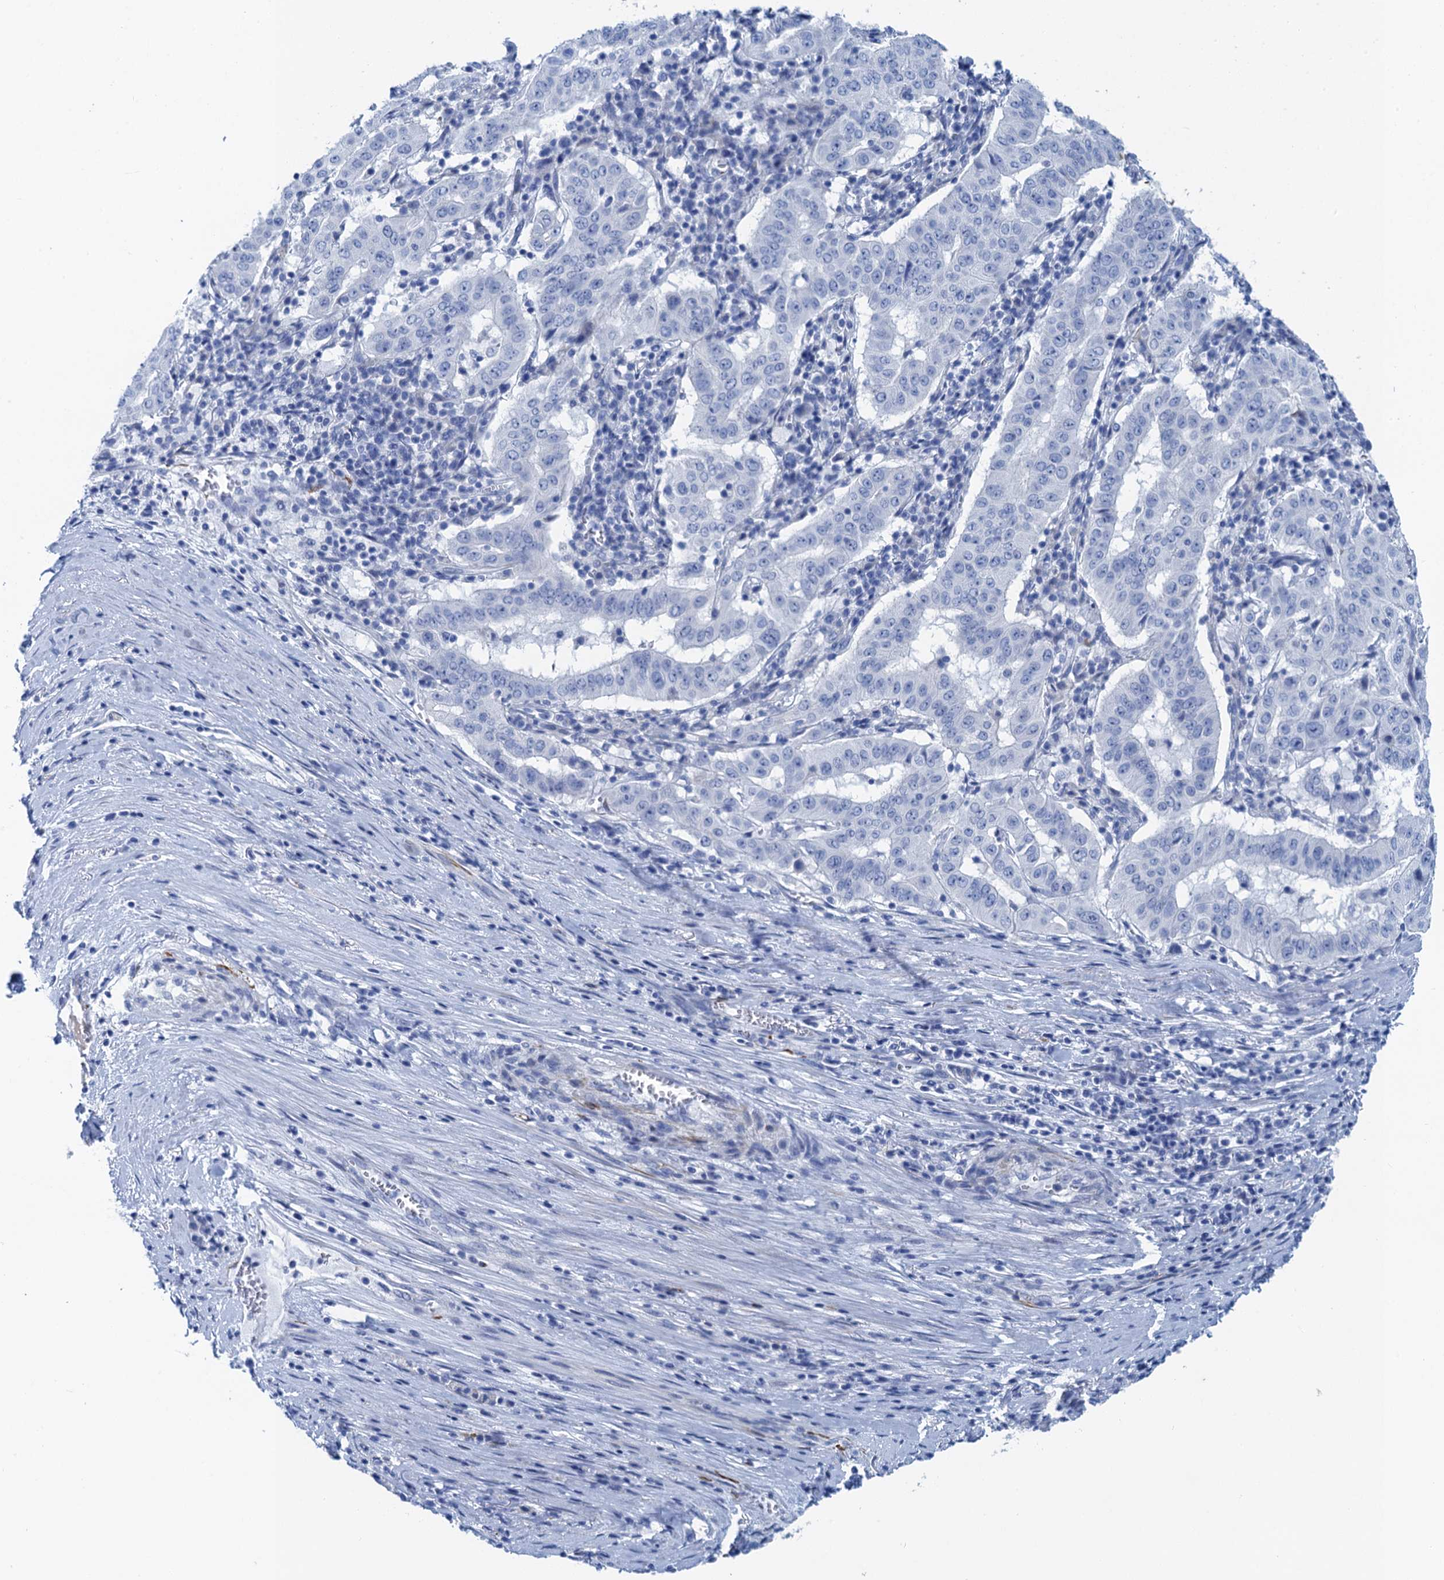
{"staining": {"intensity": "negative", "quantity": "none", "location": "none"}, "tissue": "pancreatic cancer", "cell_type": "Tumor cells", "image_type": "cancer", "snomed": [{"axis": "morphology", "description": "Adenocarcinoma, NOS"}, {"axis": "topography", "description": "Pancreas"}], "caption": "Photomicrograph shows no protein staining in tumor cells of pancreatic cancer (adenocarcinoma) tissue. The staining is performed using DAB (3,3'-diaminobenzidine) brown chromogen with nuclei counter-stained in using hematoxylin.", "gene": "NLRP10", "patient": {"sex": "male", "age": 63}}